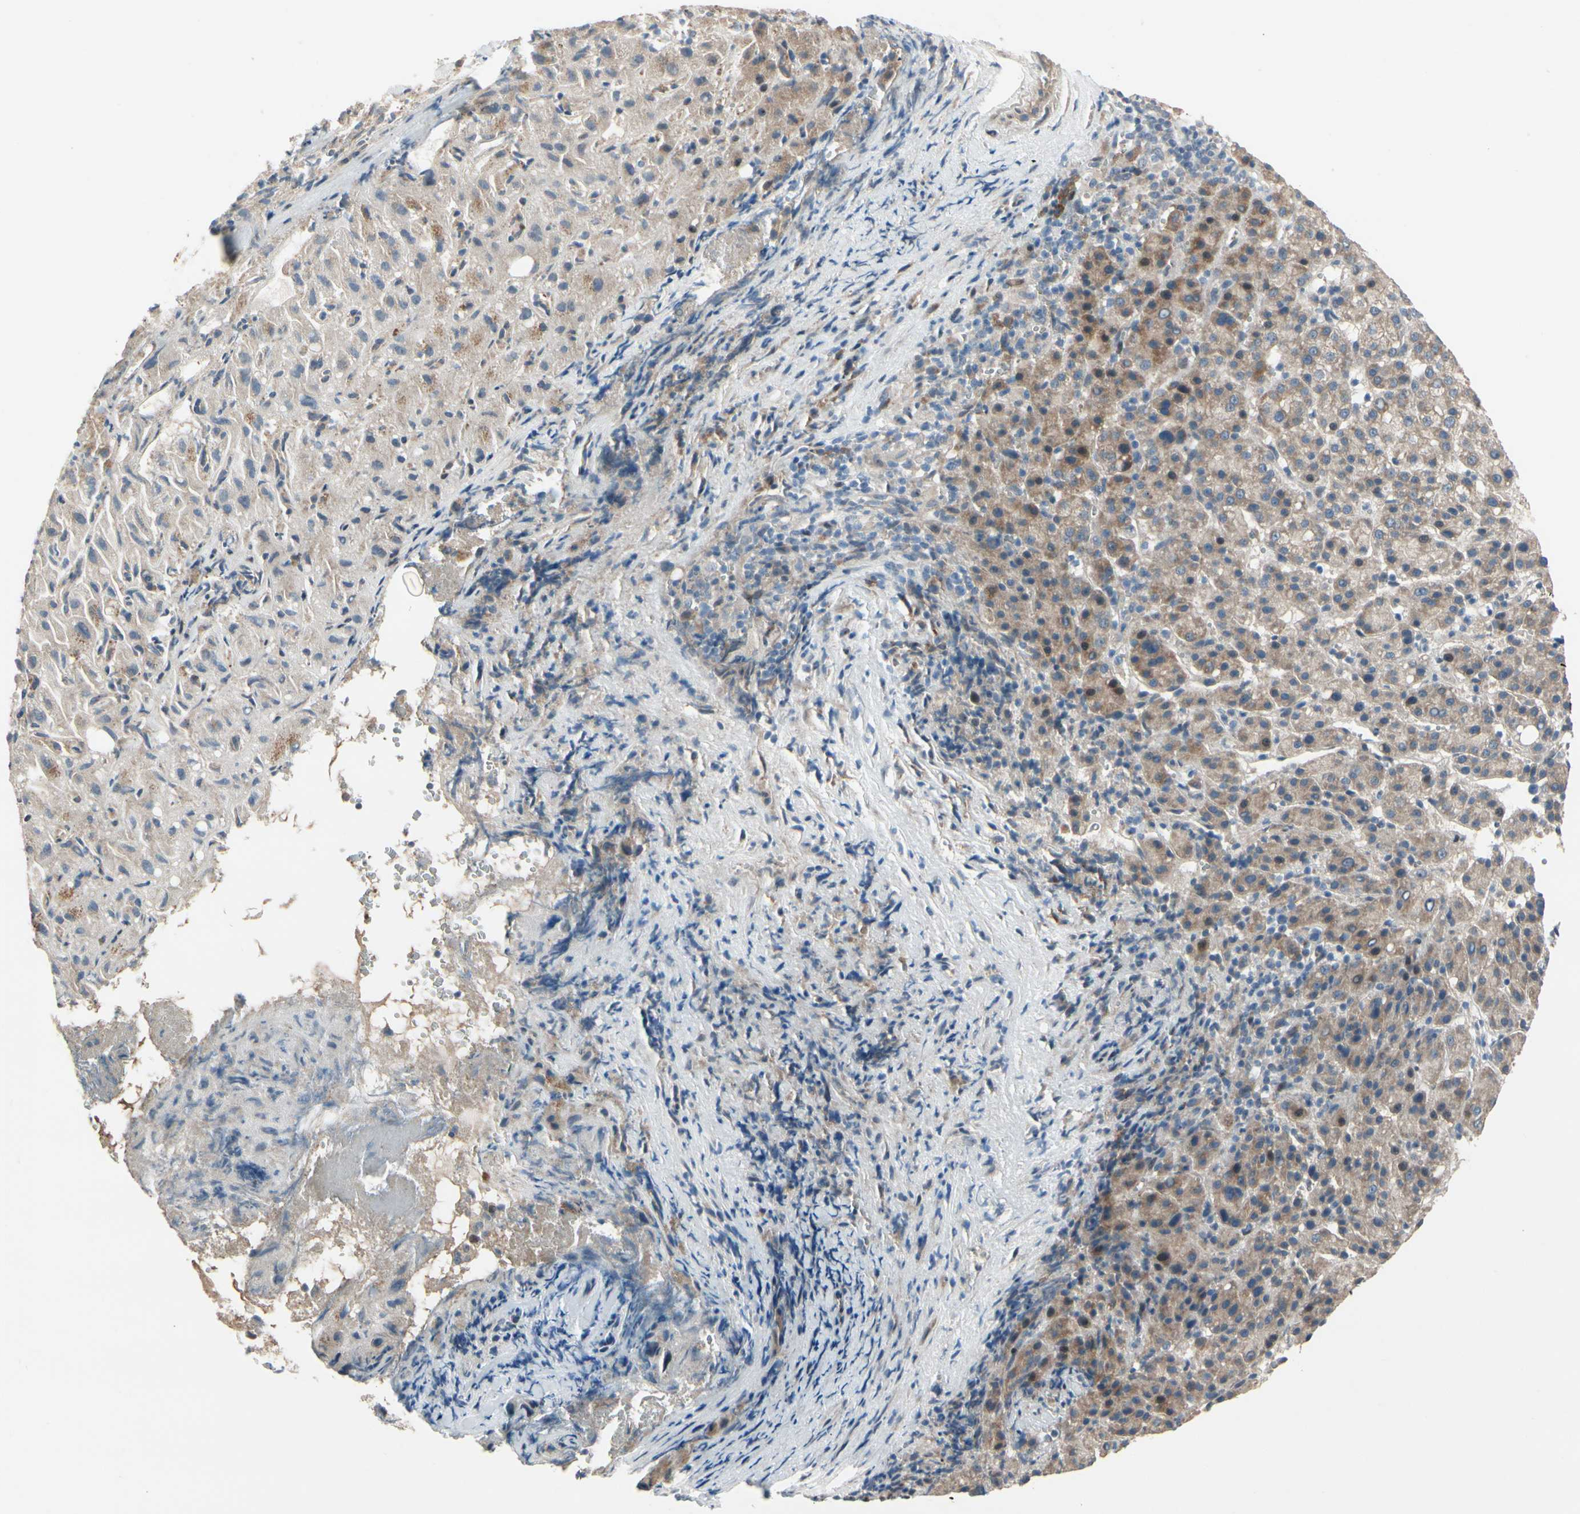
{"staining": {"intensity": "weak", "quantity": "25%-75%", "location": "cytoplasmic/membranous"}, "tissue": "liver cancer", "cell_type": "Tumor cells", "image_type": "cancer", "snomed": [{"axis": "morphology", "description": "Carcinoma, Hepatocellular, NOS"}, {"axis": "topography", "description": "Liver"}], "caption": "The immunohistochemical stain shows weak cytoplasmic/membranous positivity in tumor cells of liver hepatocellular carcinoma tissue.", "gene": "SNX29", "patient": {"sex": "female", "age": 58}}